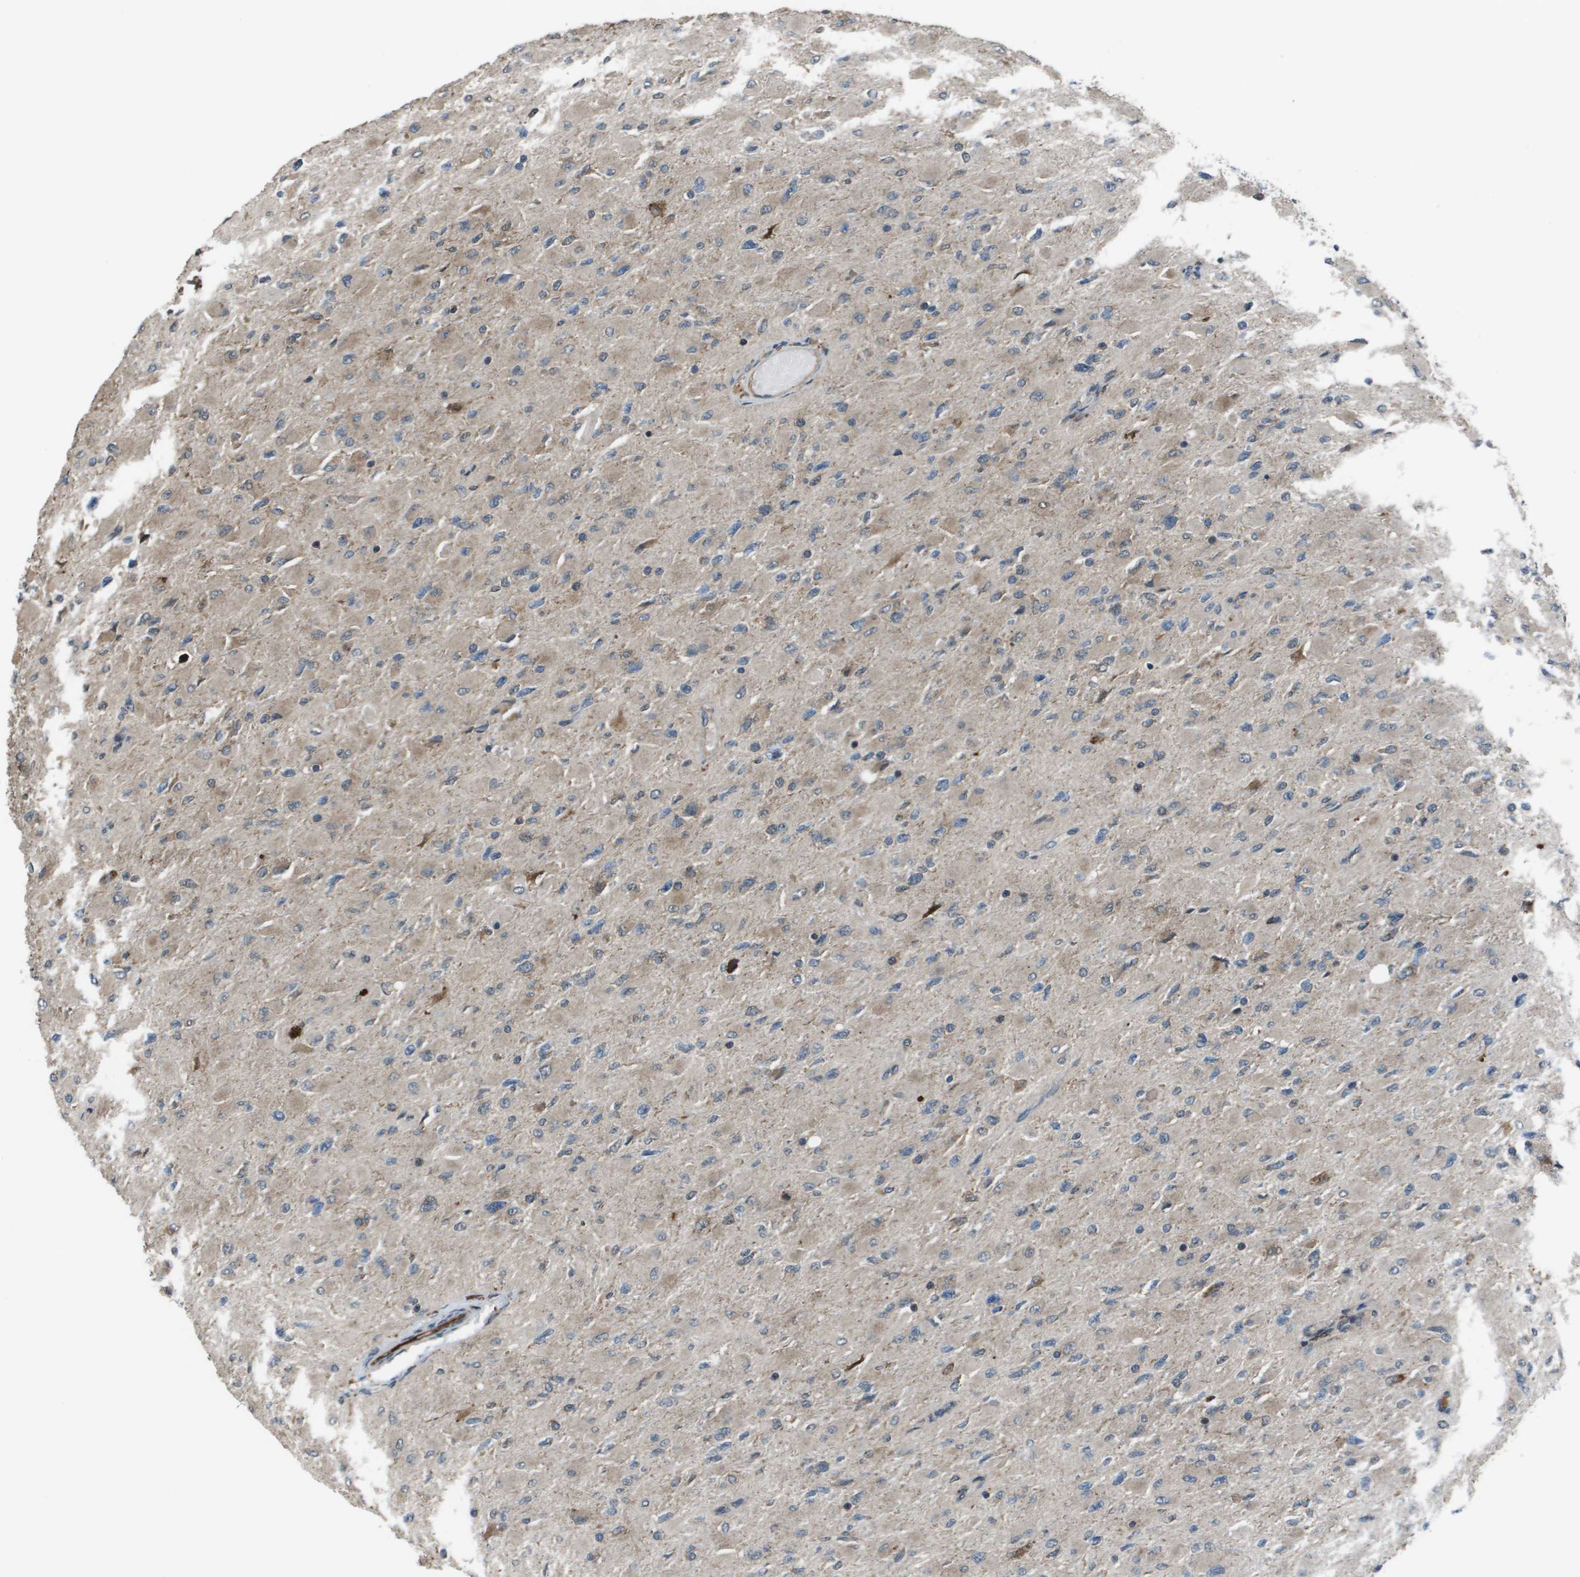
{"staining": {"intensity": "weak", "quantity": "<25%", "location": "cytoplasmic/membranous"}, "tissue": "glioma", "cell_type": "Tumor cells", "image_type": "cancer", "snomed": [{"axis": "morphology", "description": "Glioma, malignant, High grade"}, {"axis": "topography", "description": "Cerebral cortex"}], "caption": "High magnification brightfield microscopy of glioma stained with DAB (3,3'-diaminobenzidine) (brown) and counterstained with hematoxylin (blue): tumor cells show no significant expression. Brightfield microscopy of immunohistochemistry stained with DAB (3,3'-diaminobenzidine) (brown) and hematoxylin (blue), captured at high magnification.", "gene": "GOSR2", "patient": {"sex": "female", "age": 36}}